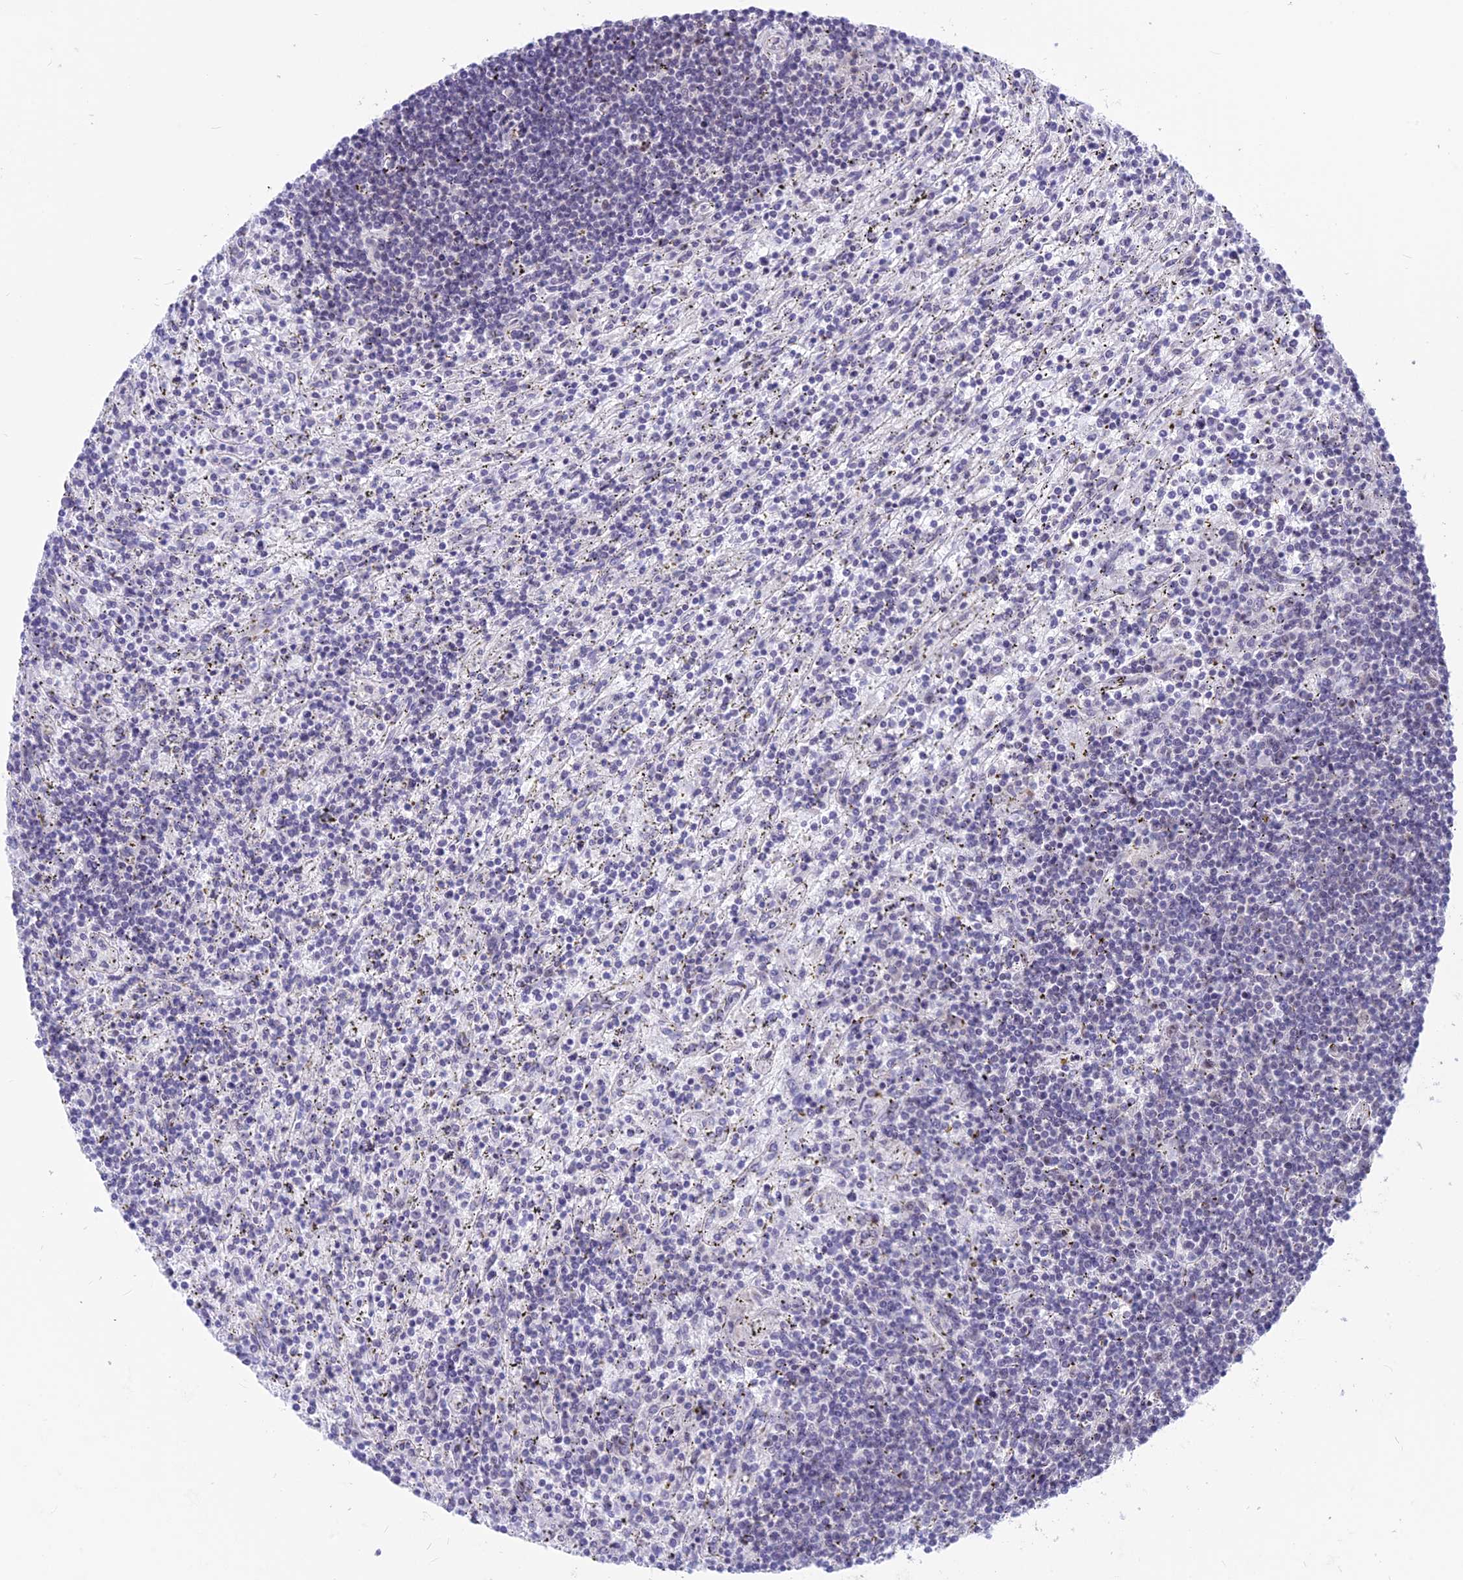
{"staining": {"intensity": "negative", "quantity": "none", "location": "none"}, "tissue": "lymphoma", "cell_type": "Tumor cells", "image_type": "cancer", "snomed": [{"axis": "morphology", "description": "Malignant lymphoma, non-Hodgkin's type, Low grade"}, {"axis": "topography", "description": "Spleen"}], "caption": "Immunohistochemistry of human malignant lymphoma, non-Hodgkin's type (low-grade) reveals no positivity in tumor cells. (Brightfield microscopy of DAB (3,3'-diaminobenzidine) immunohistochemistry (IHC) at high magnification).", "gene": "SRSF5", "patient": {"sex": "male", "age": 76}}